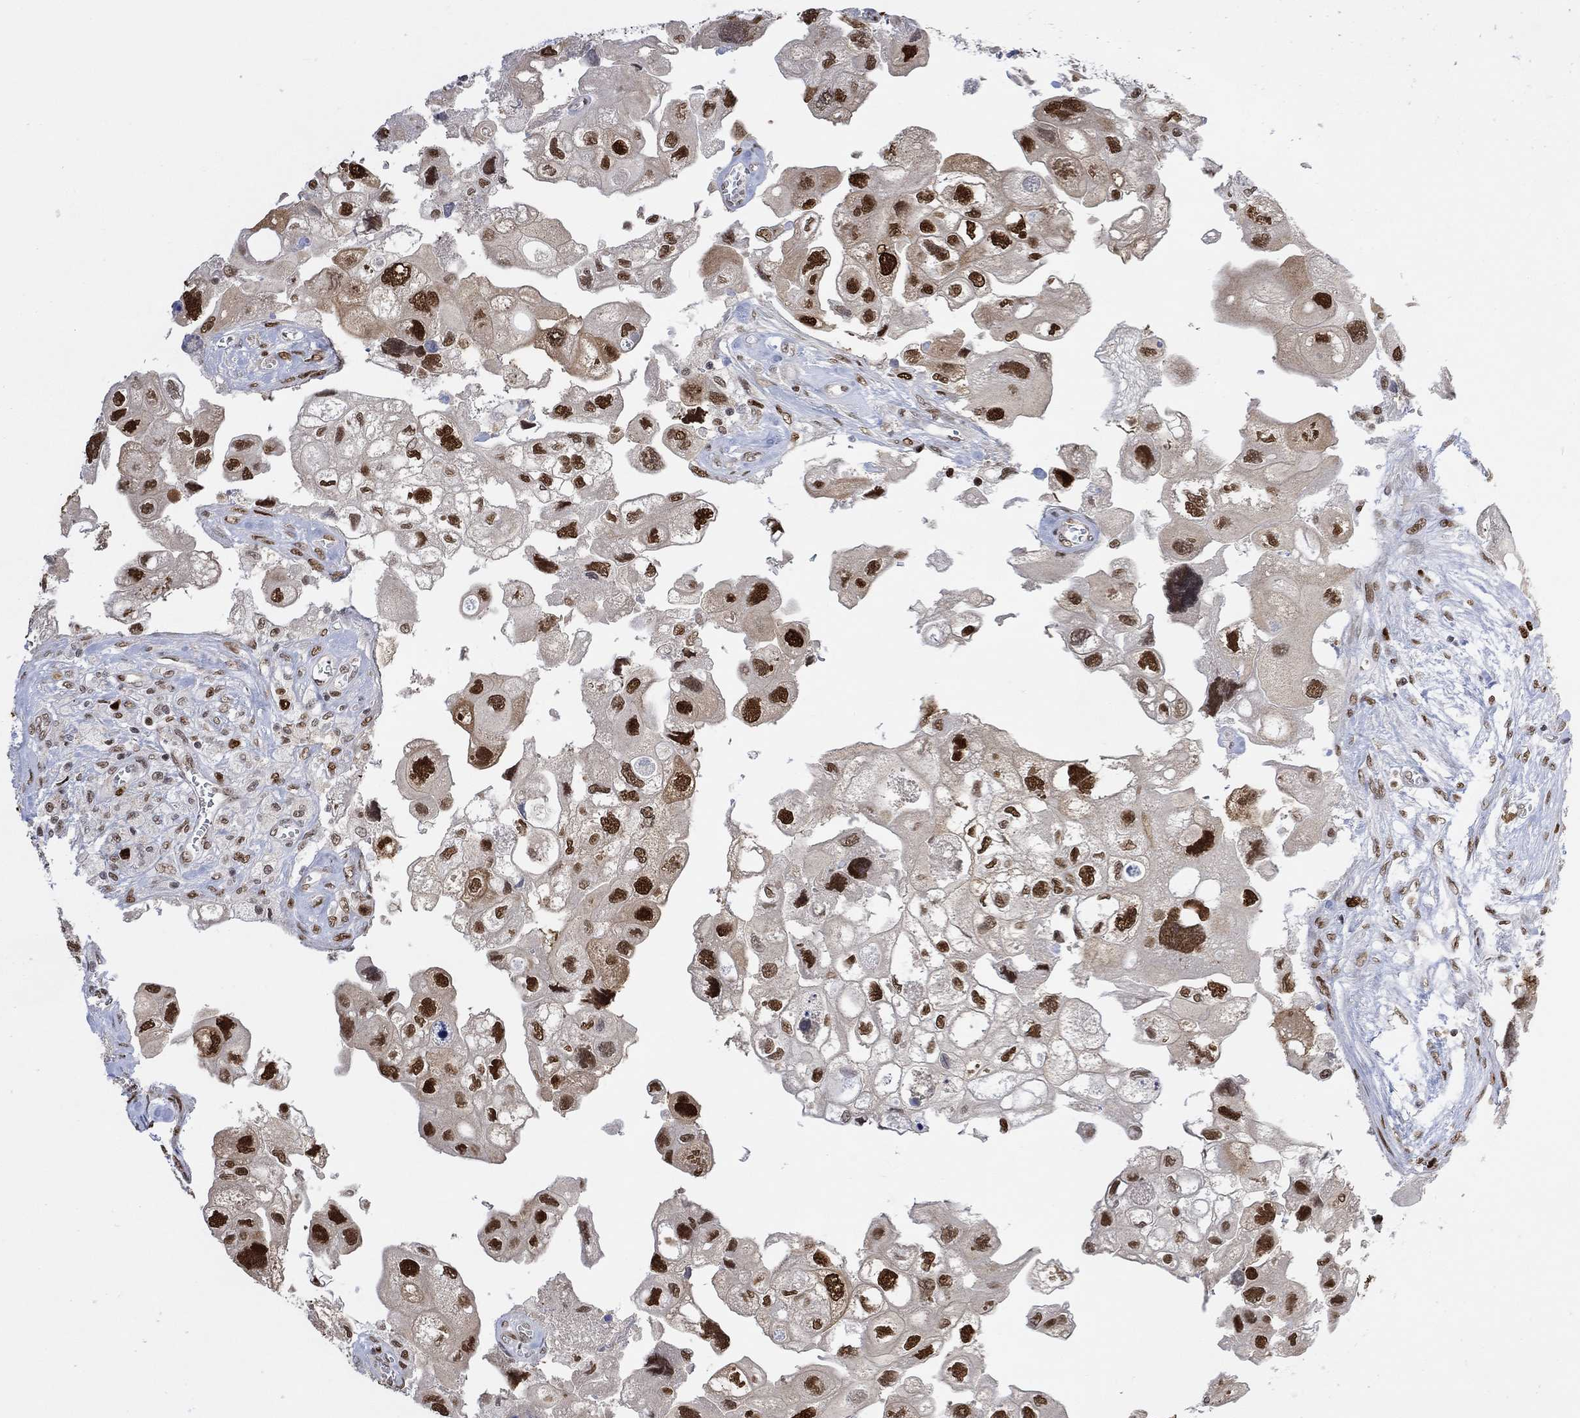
{"staining": {"intensity": "strong", "quantity": ">75%", "location": "nuclear"}, "tissue": "urothelial cancer", "cell_type": "Tumor cells", "image_type": "cancer", "snomed": [{"axis": "morphology", "description": "Urothelial carcinoma, High grade"}, {"axis": "topography", "description": "Urinary bladder"}], "caption": "IHC of human urothelial cancer exhibits high levels of strong nuclear positivity in approximately >75% of tumor cells.", "gene": "RAD54L2", "patient": {"sex": "male", "age": 59}}